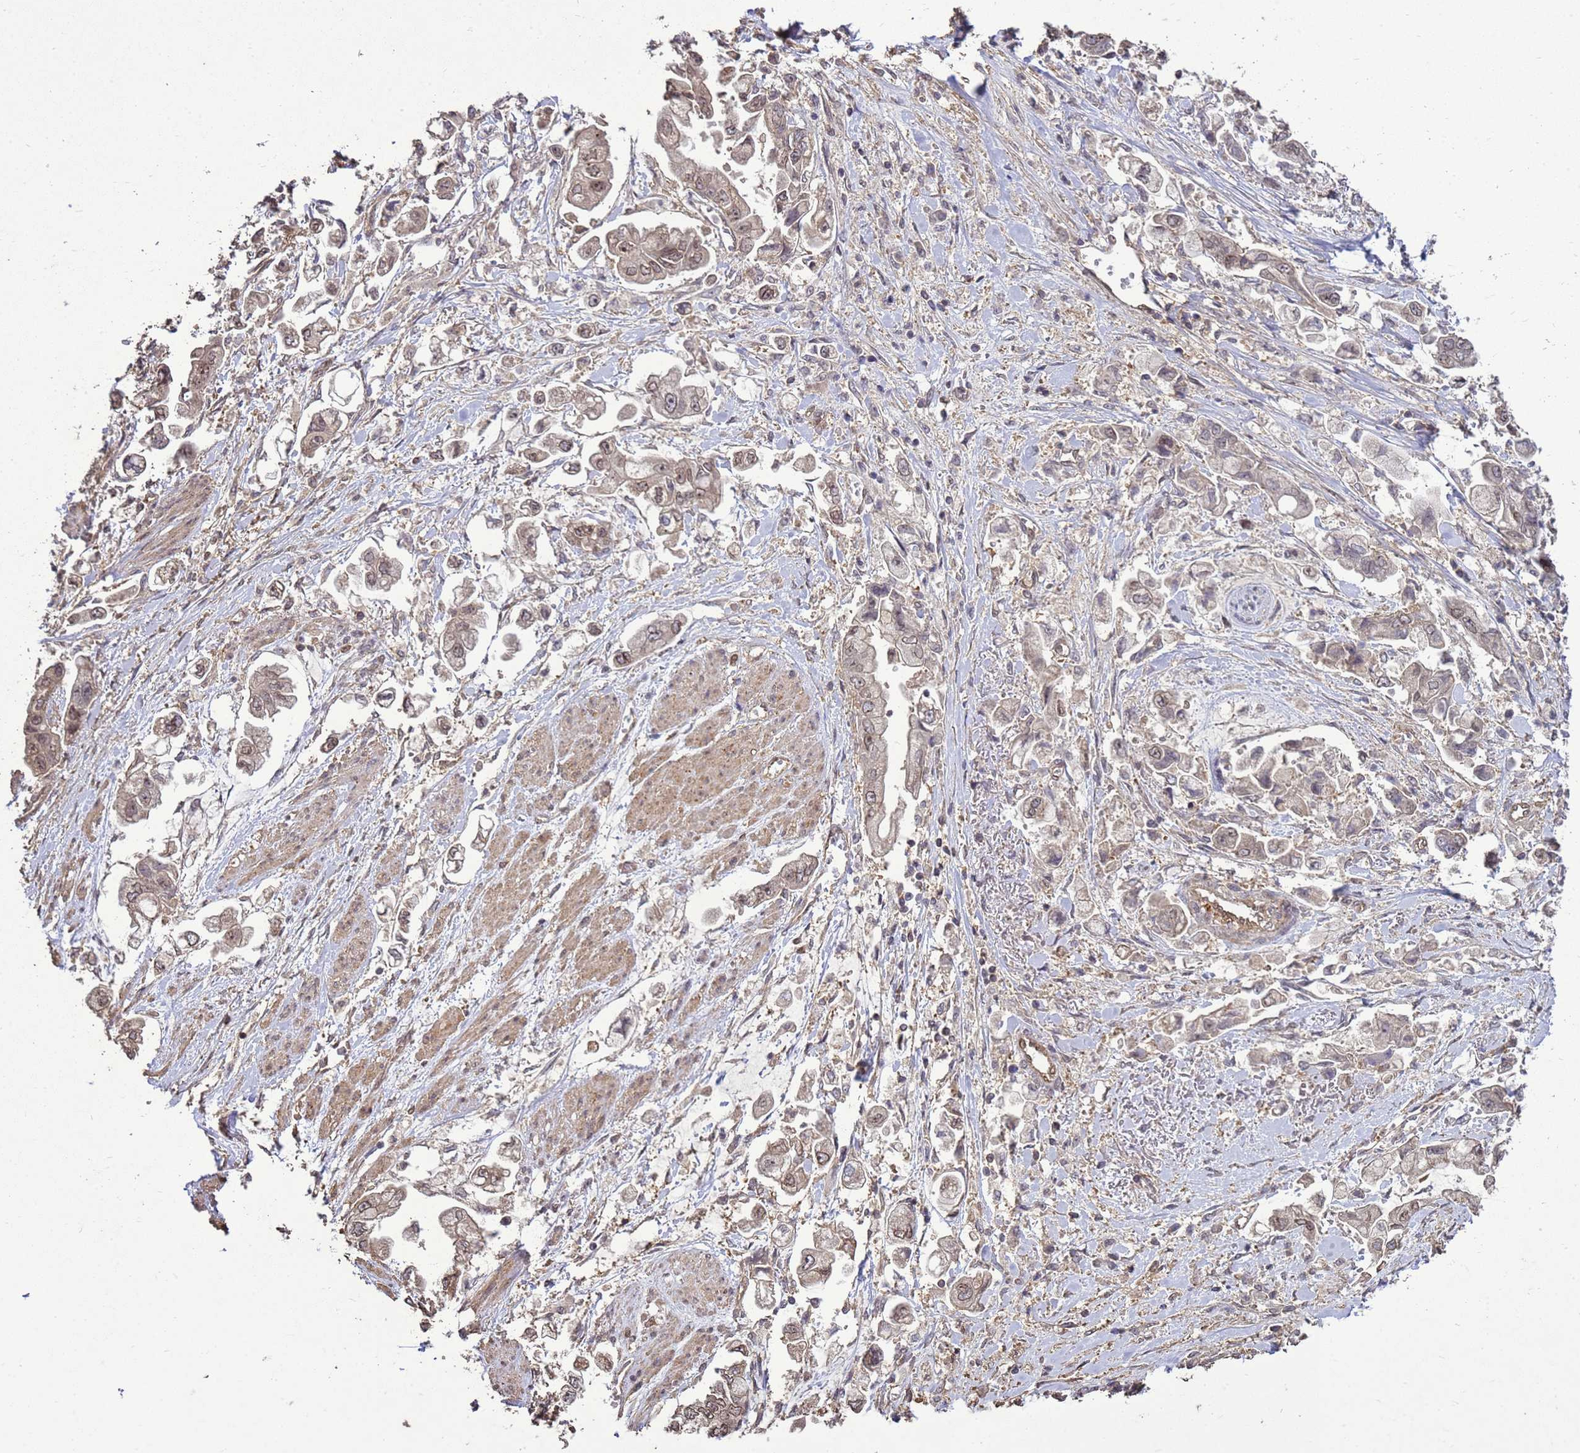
{"staining": {"intensity": "weak", "quantity": "25%-75%", "location": "nuclear"}, "tissue": "stomach cancer", "cell_type": "Tumor cells", "image_type": "cancer", "snomed": [{"axis": "morphology", "description": "Adenocarcinoma, NOS"}, {"axis": "topography", "description": "Stomach"}], "caption": "Stomach adenocarcinoma stained with DAB (3,3'-diaminobenzidine) IHC reveals low levels of weak nuclear positivity in about 25%-75% of tumor cells.", "gene": "CRBN", "patient": {"sex": "male", "age": 62}}